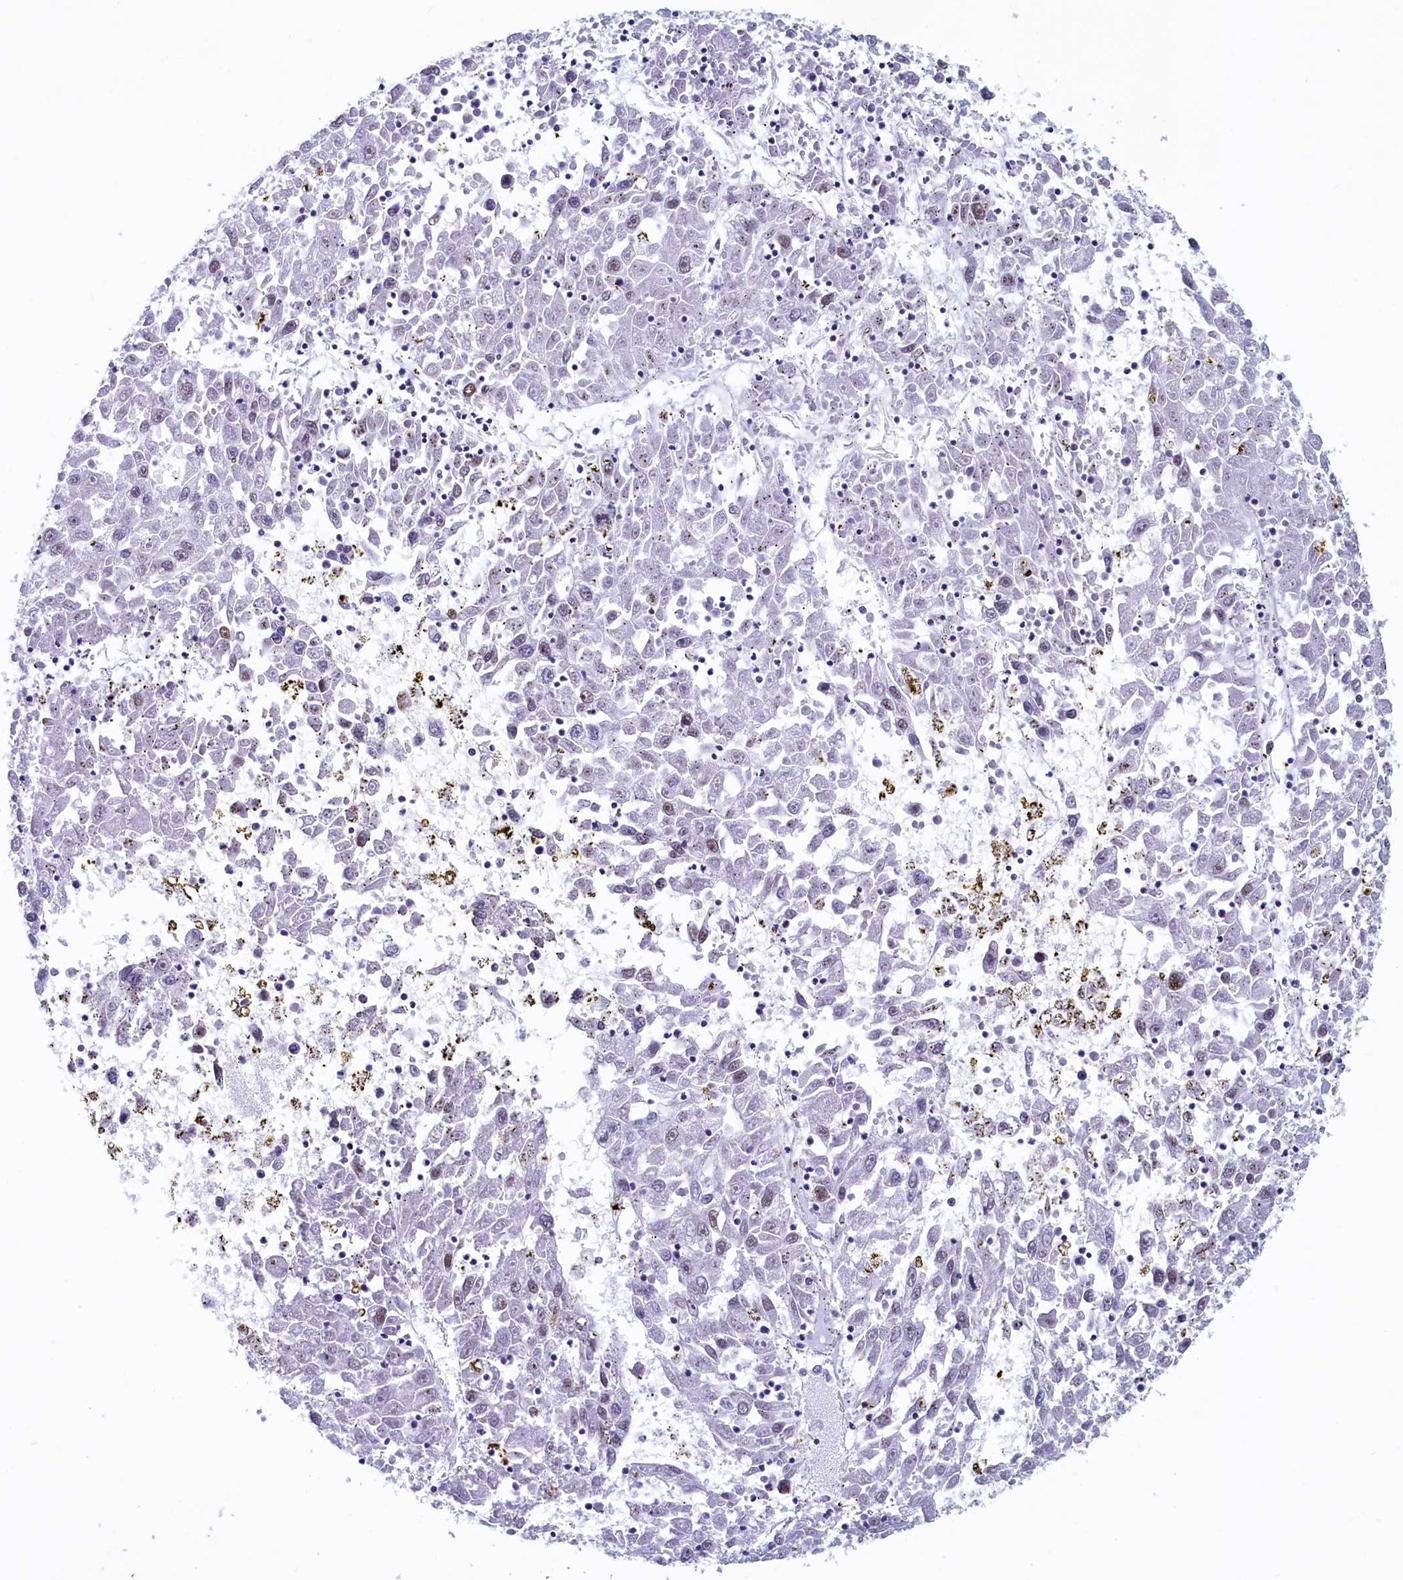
{"staining": {"intensity": "negative", "quantity": "none", "location": "none"}, "tissue": "liver cancer", "cell_type": "Tumor cells", "image_type": "cancer", "snomed": [{"axis": "morphology", "description": "Carcinoma, Hepatocellular, NOS"}, {"axis": "topography", "description": "Liver"}], "caption": "An immunohistochemistry (IHC) photomicrograph of liver cancer is shown. There is no staining in tumor cells of liver cancer.", "gene": "SUGP2", "patient": {"sex": "male", "age": 49}}